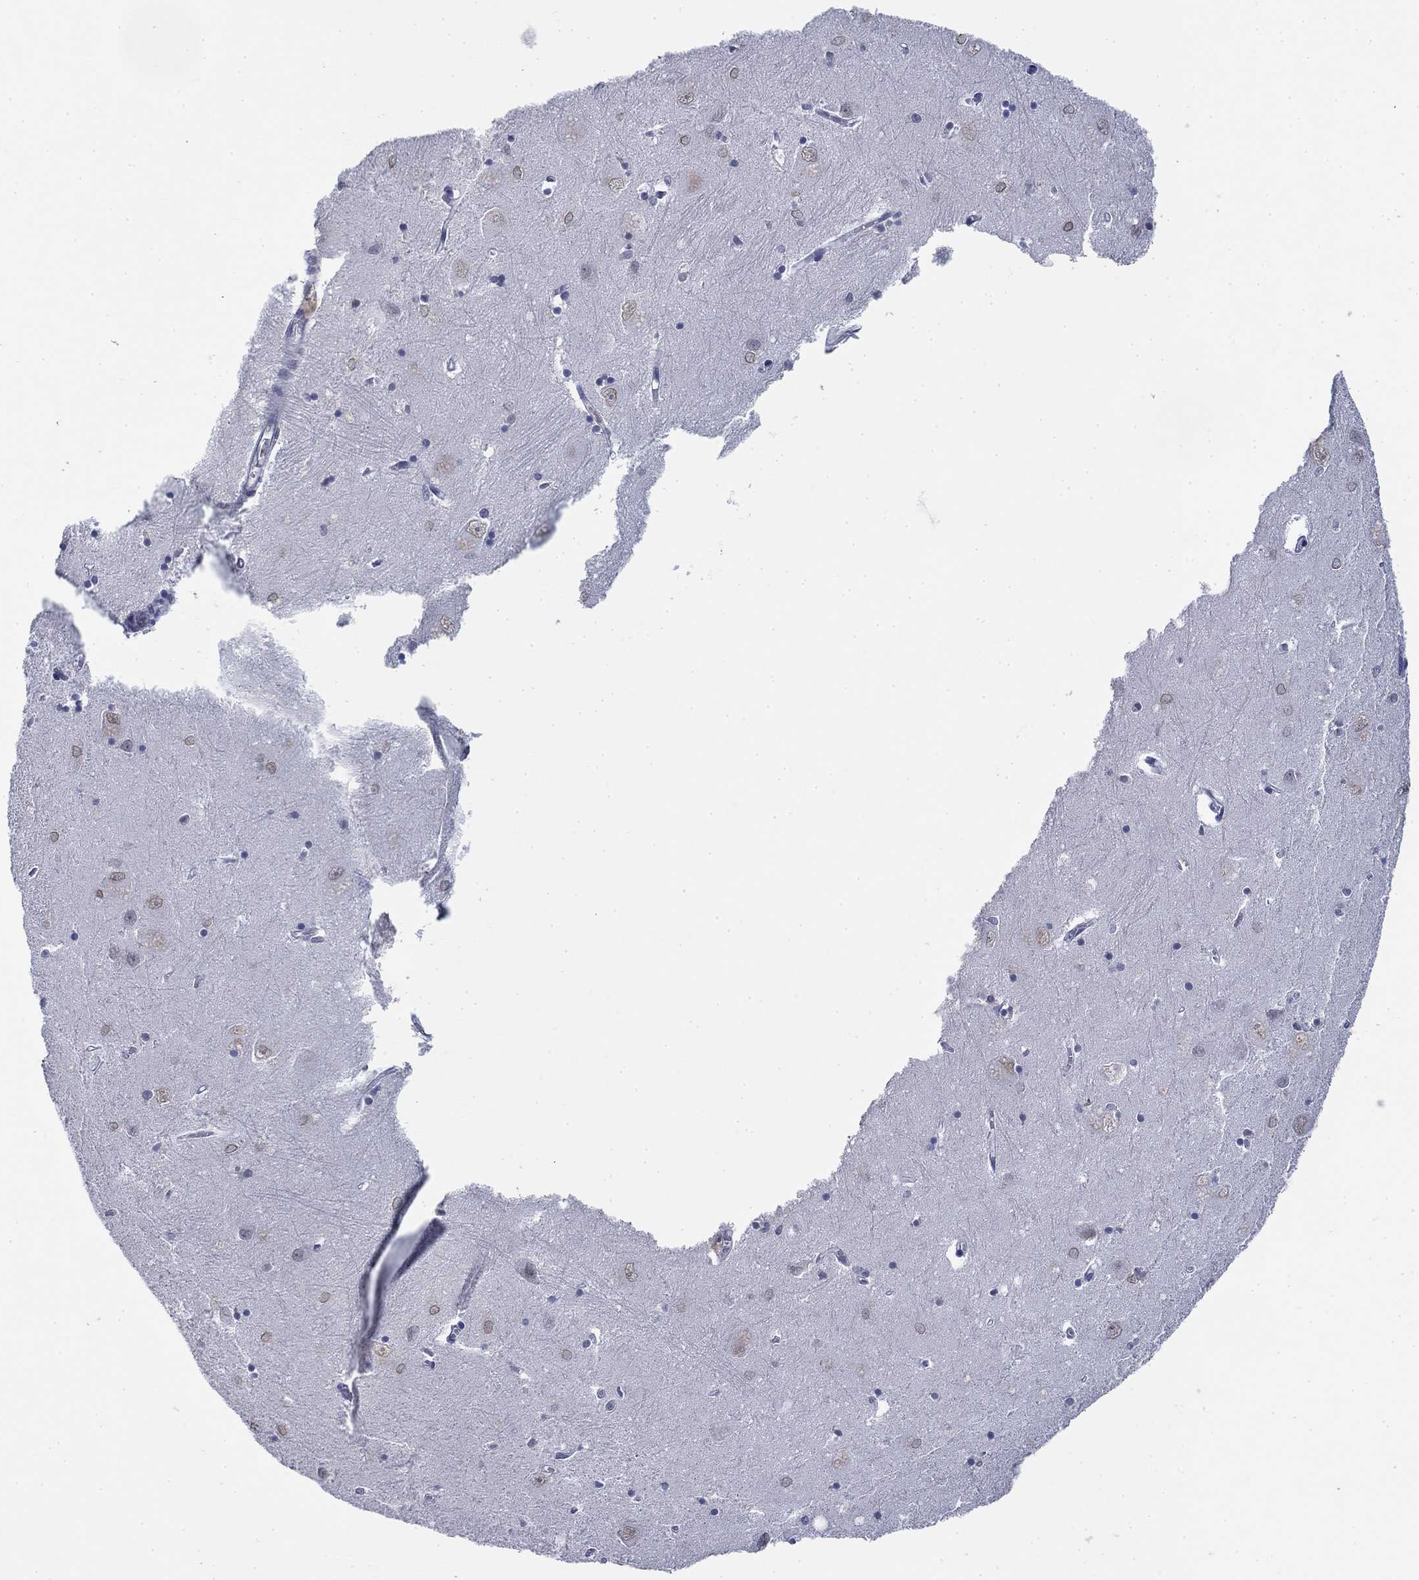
{"staining": {"intensity": "strong", "quantity": "<25%", "location": "cytoplasmic/membranous,nuclear"}, "tissue": "caudate", "cell_type": "Glial cells", "image_type": "normal", "snomed": [{"axis": "morphology", "description": "Normal tissue, NOS"}, {"axis": "topography", "description": "Lateral ventricle wall"}], "caption": "This micrograph shows immunohistochemistry (IHC) staining of benign caudate, with medium strong cytoplasmic/membranous,nuclear expression in approximately <25% of glial cells.", "gene": "TOR1AIP1", "patient": {"sex": "male", "age": 54}}